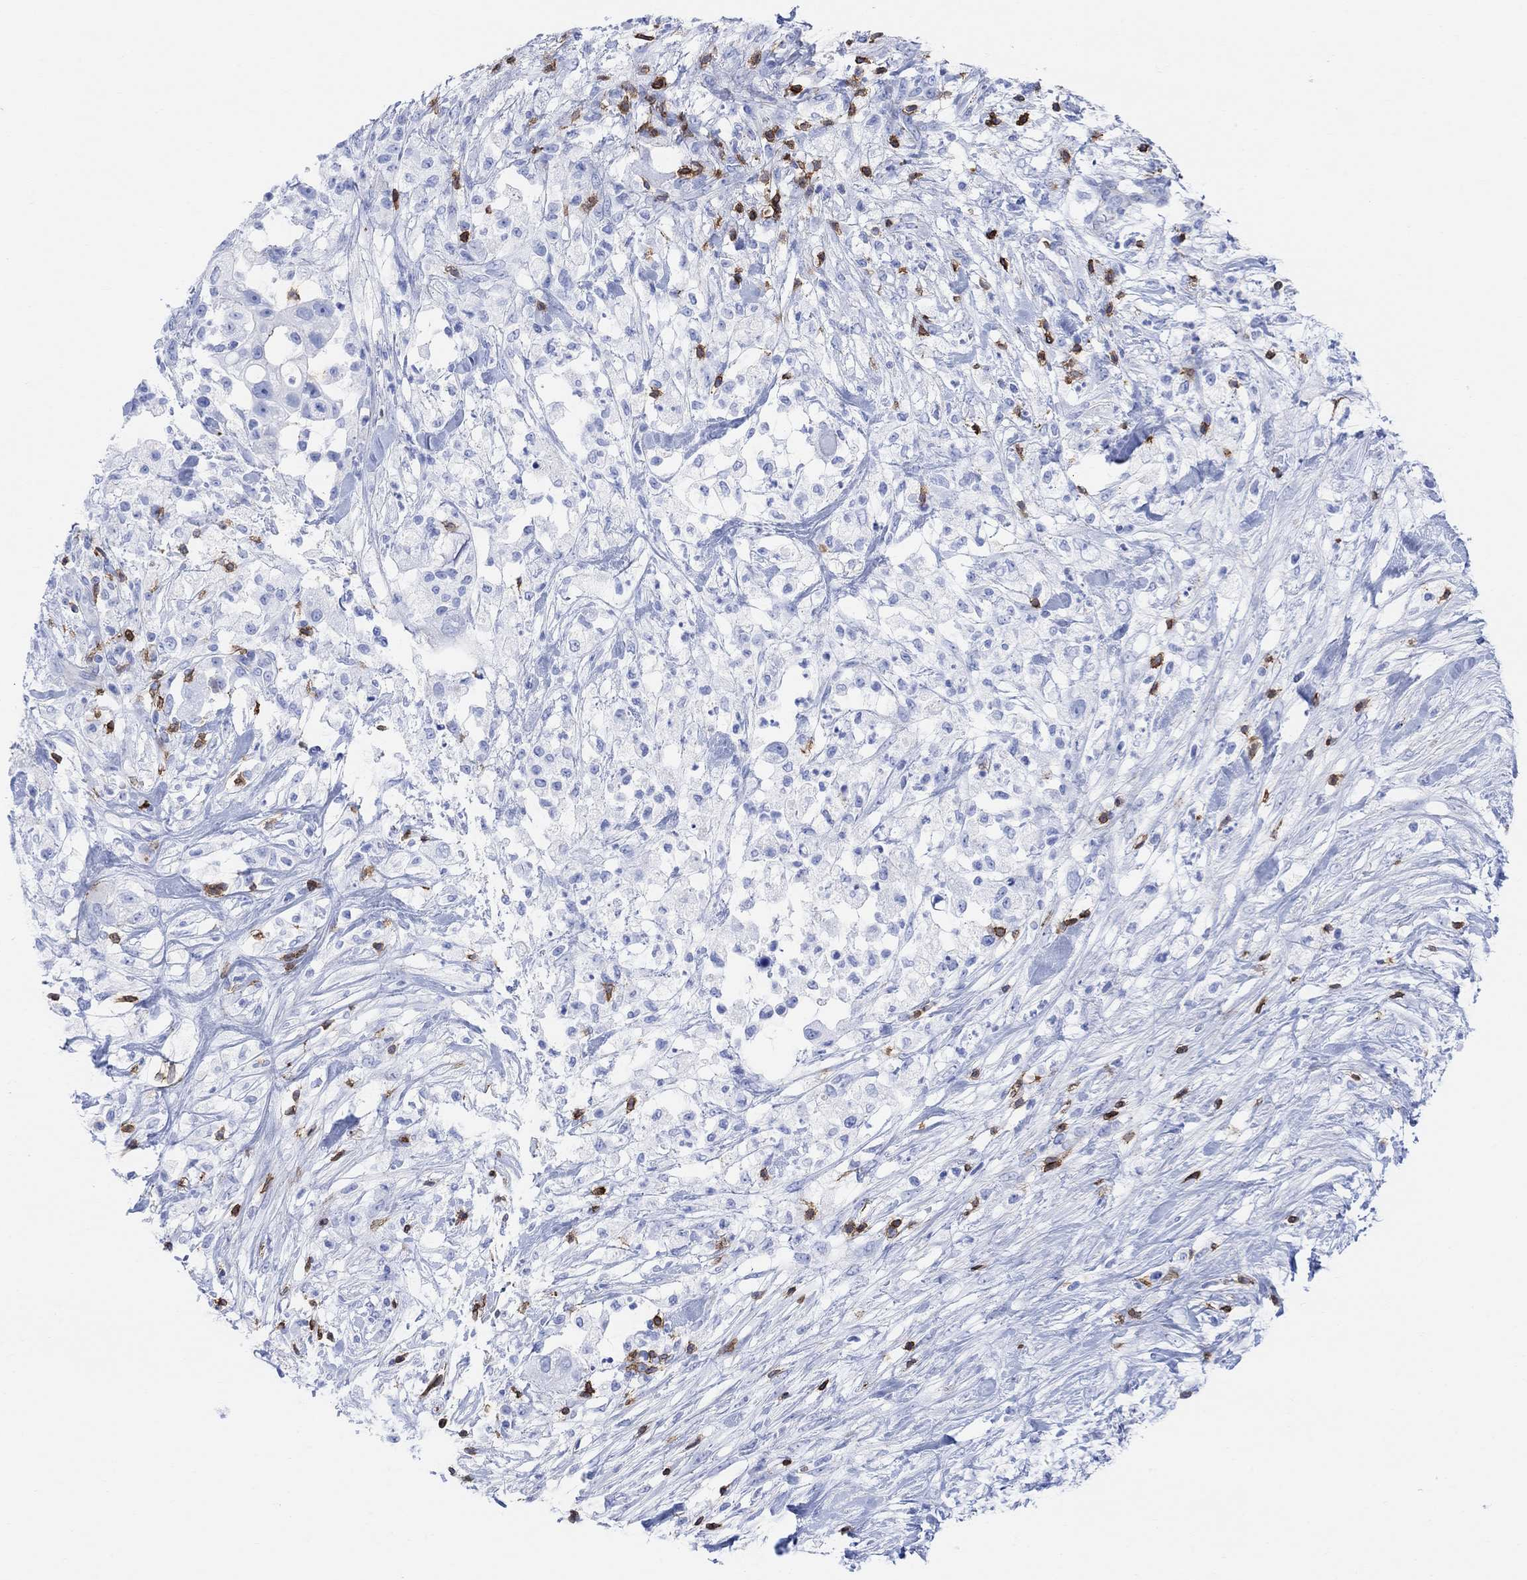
{"staining": {"intensity": "negative", "quantity": "none", "location": "none"}, "tissue": "pancreatic cancer", "cell_type": "Tumor cells", "image_type": "cancer", "snomed": [{"axis": "morphology", "description": "Adenocarcinoma, NOS"}, {"axis": "topography", "description": "Pancreas"}], "caption": "A histopathology image of pancreatic cancer stained for a protein exhibits no brown staining in tumor cells.", "gene": "GPR65", "patient": {"sex": "female", "age": 72}}